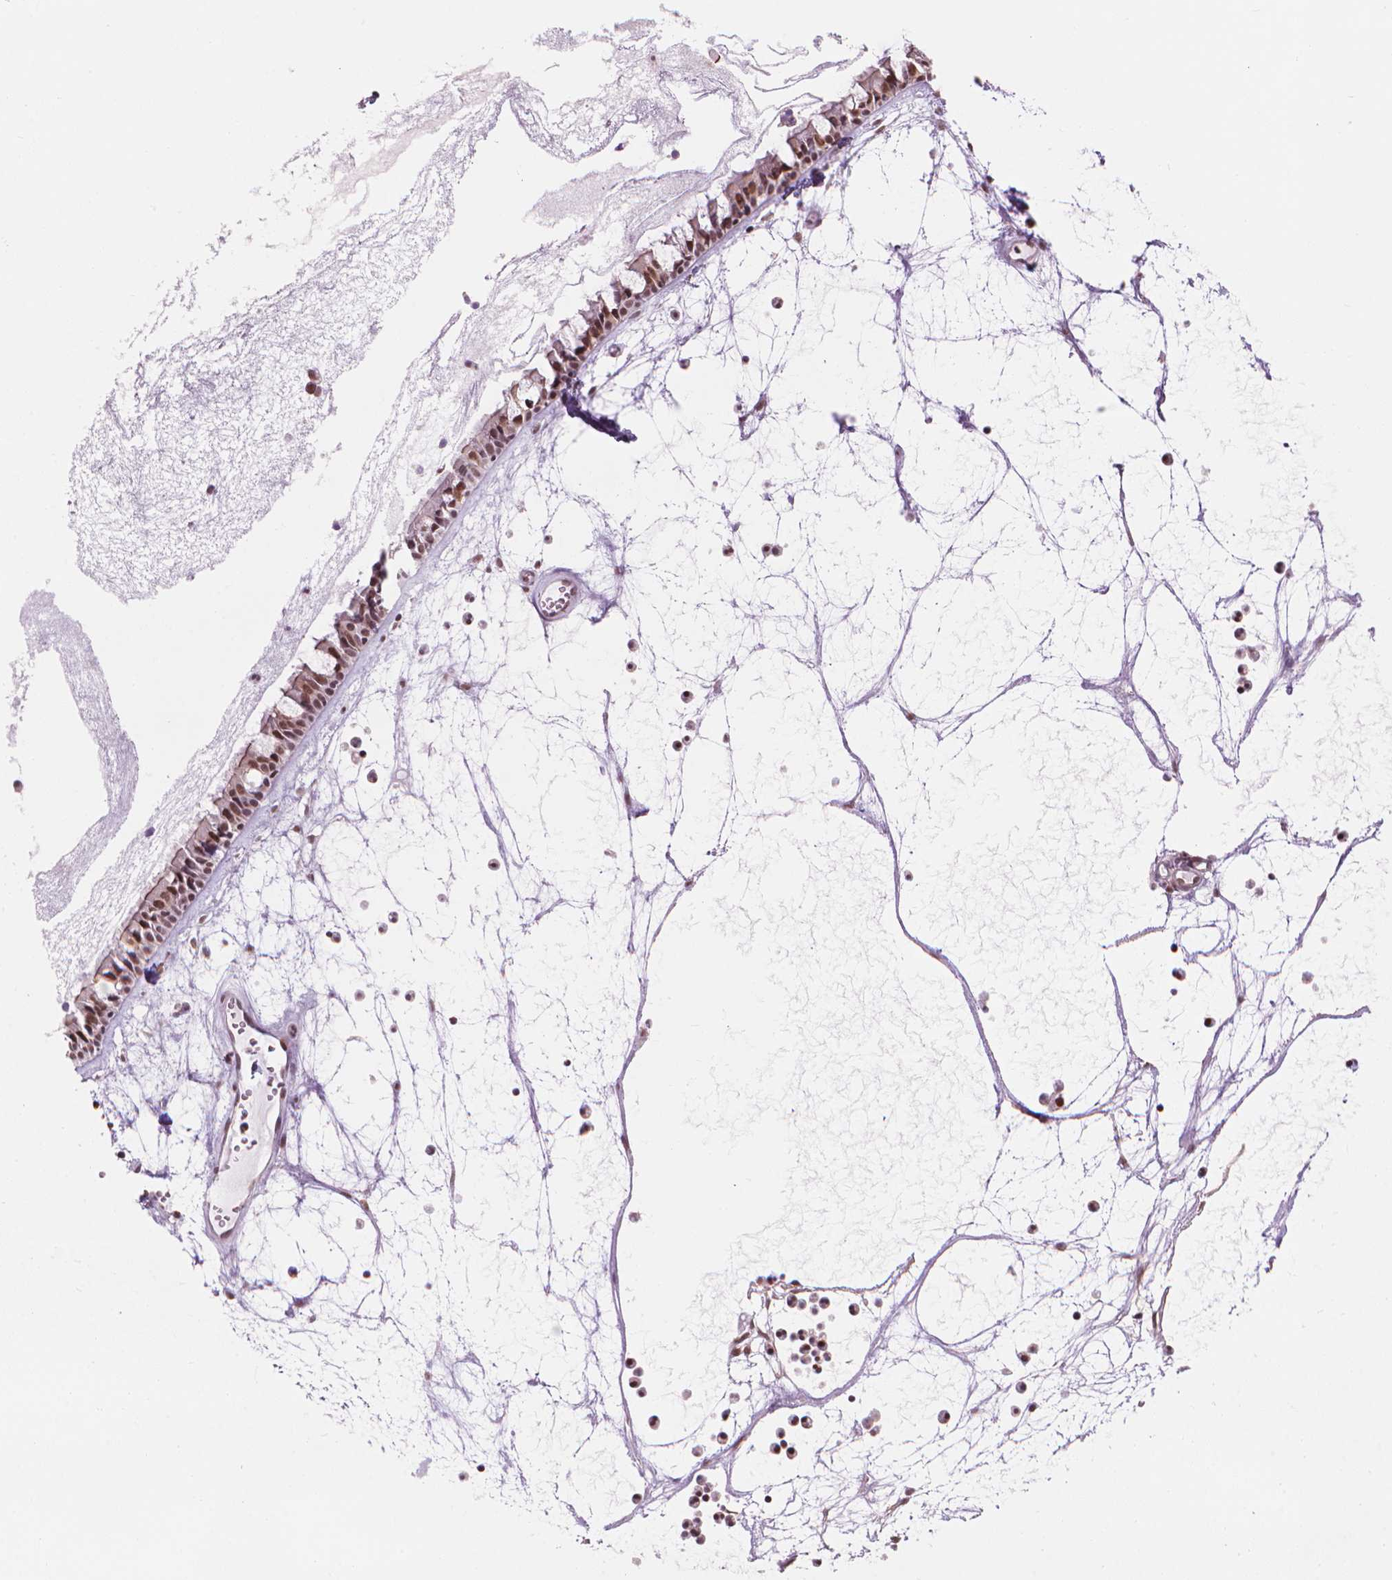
{"staining": {"intensity": "moderate", "quantity": "25%-75%", "location": "cytoplasmic/membranous,nuclear"}, "tissue": "nasopharynx", "cell_type": "Respiratory epithelial cells", "image_type": "normal", "snomed": [{"axis": "morphology", "description": "Normal tissue, NOS"}, {"axis": "topography", "description": "Nasopharynx"}], "caption": "The photomicrograph demonstrates staining of benign nasopharynx, revealing moderate cytoplasmic/membranous,nuclear protein expression (brown color) within respiratory epithelial cells.", "gene": "HOXD4", "patient": {"sex": "male", "age": 31}}